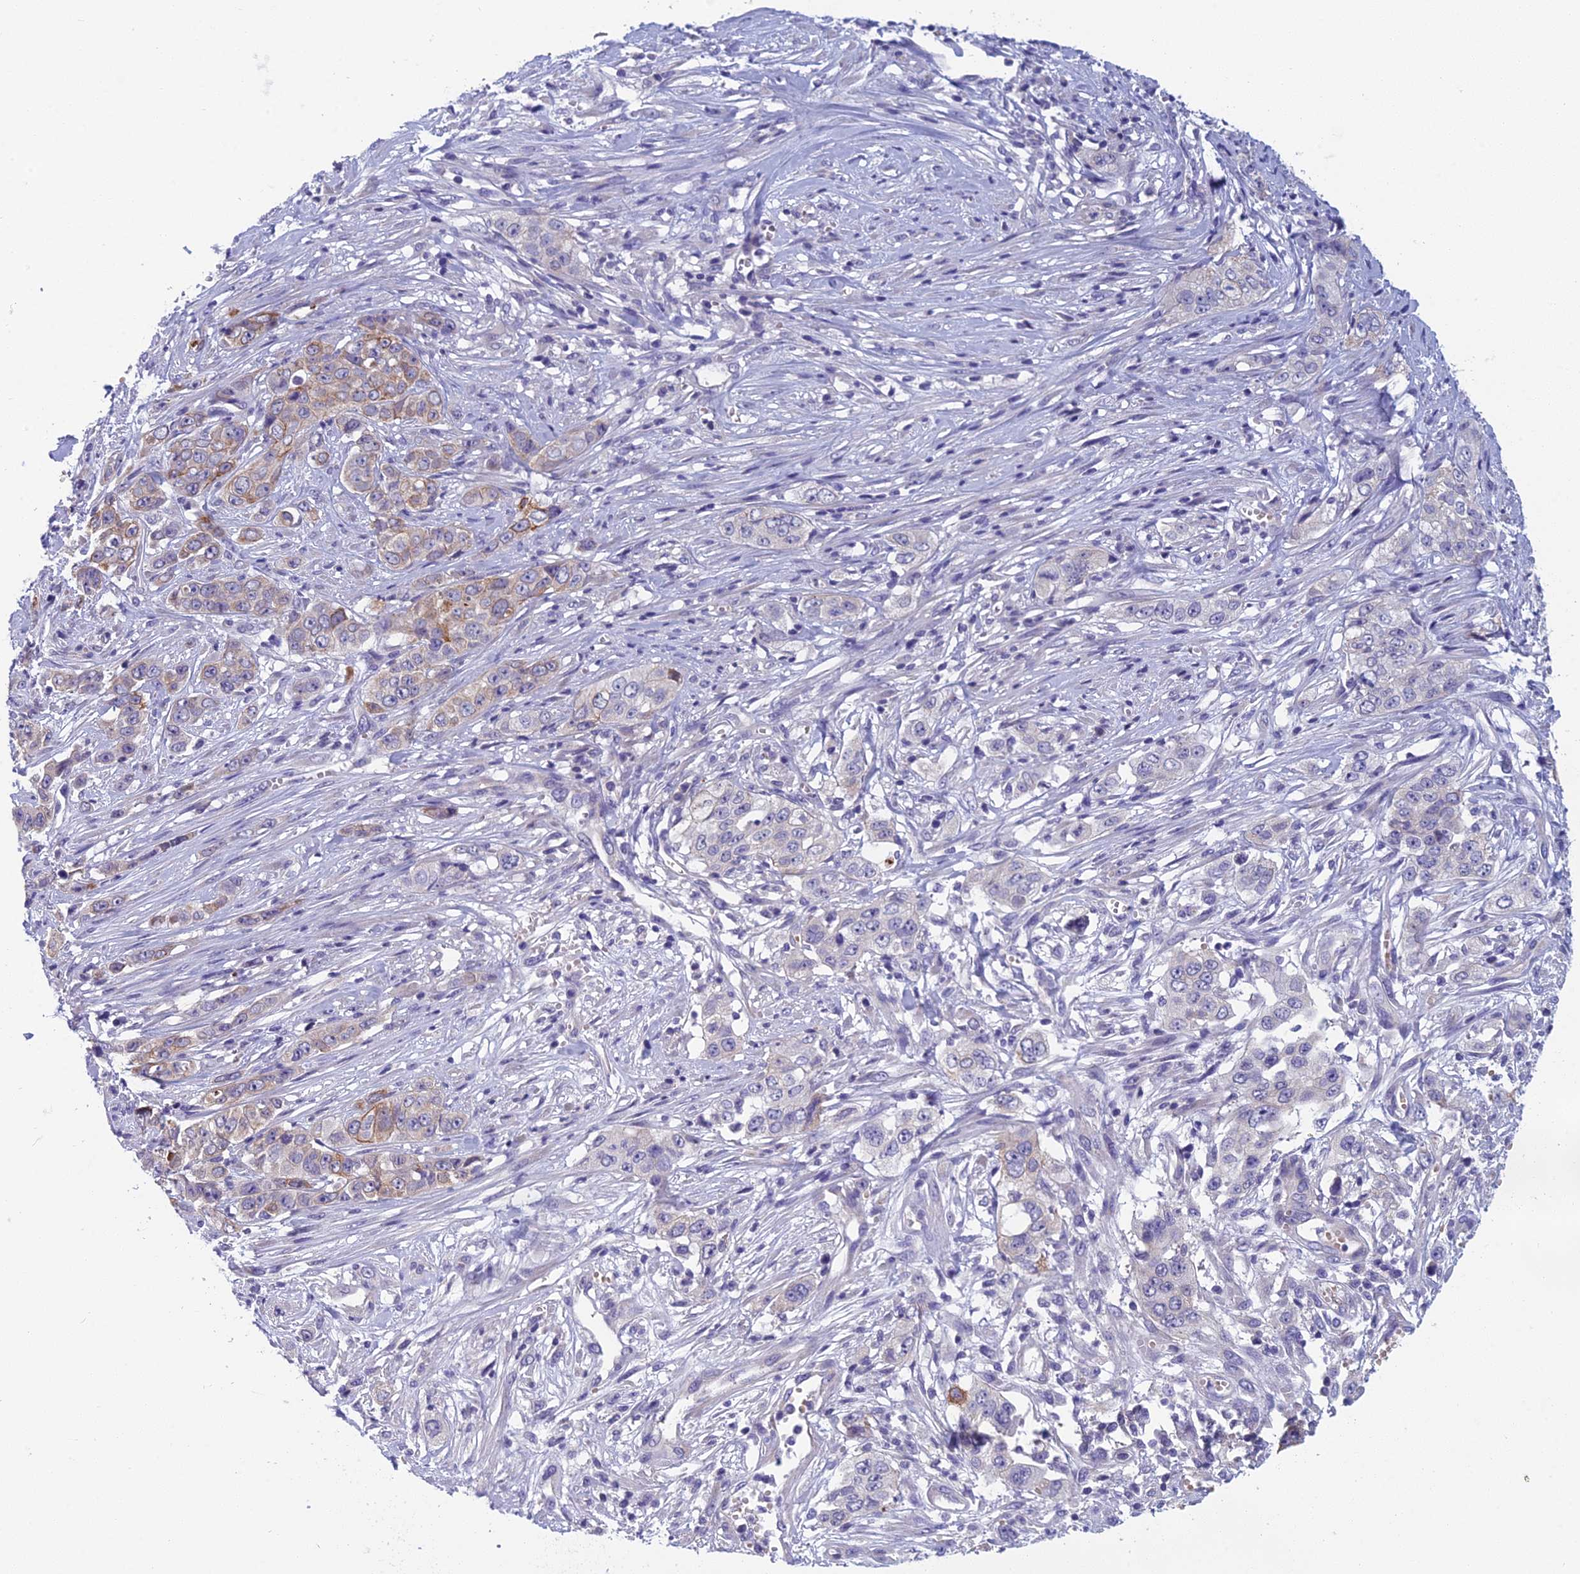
{"staining": {"intensity": "weak", "quantity": "<25%", "location": "cytoplasmic/membranous"}, "tissue": "stomach cancer", "cell_type": "Tumor cells", "image_type": "cancer", "snomed": [{"axis": "morphology", "description": "Adenocarcinoma, NOS"}, {"axis": "topography", "description": "Stomach, upper"}], "caption": "Histopathology image shows no significant protein staining in tumor cells of adenocarcinoma (stomach). Brightfield microscopy of immunohistochemistry stained with DAB (brown) and hematoxylin (blue), captured at high magnification.", "gene": "RBM41", "patient": {"sex": "male", "age": 62}}